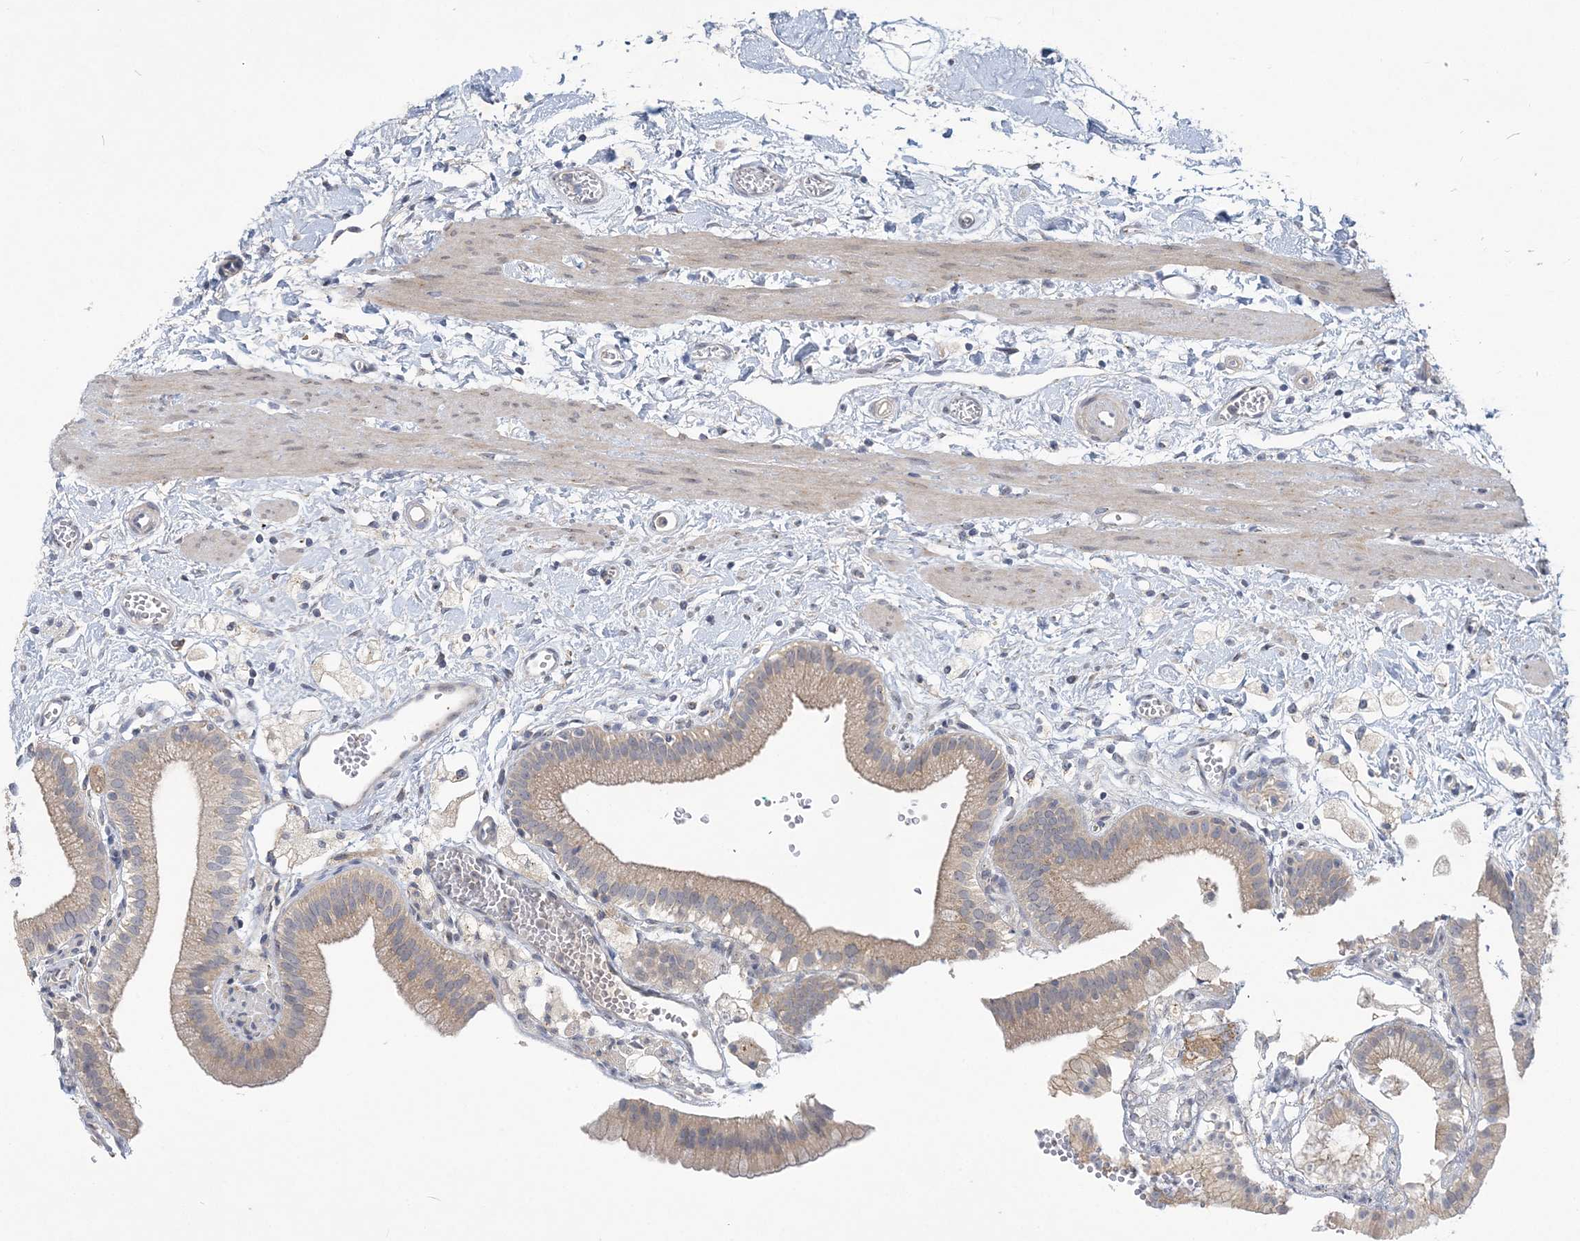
{"staining": {"intensity": "weak", "quantity": ">75%", "location": "cytoplasmic/membranous"}, "tissue": "gallbladder", "cell_type": "Glandular cells", "image_type": "normal", "snomed": [{"axis": "morphology", "description": "Normal tissue, NOS"}, {"axis": "topography", "description": "Gallbladder"}], "caption": "Protein analysis of normal gallbladder shows weak cytoplasmic/membranous positivity in approximately >75% of glandular cells.", "gene": "ANKRD35", "patient": {"sex": "male", "age": 55}}